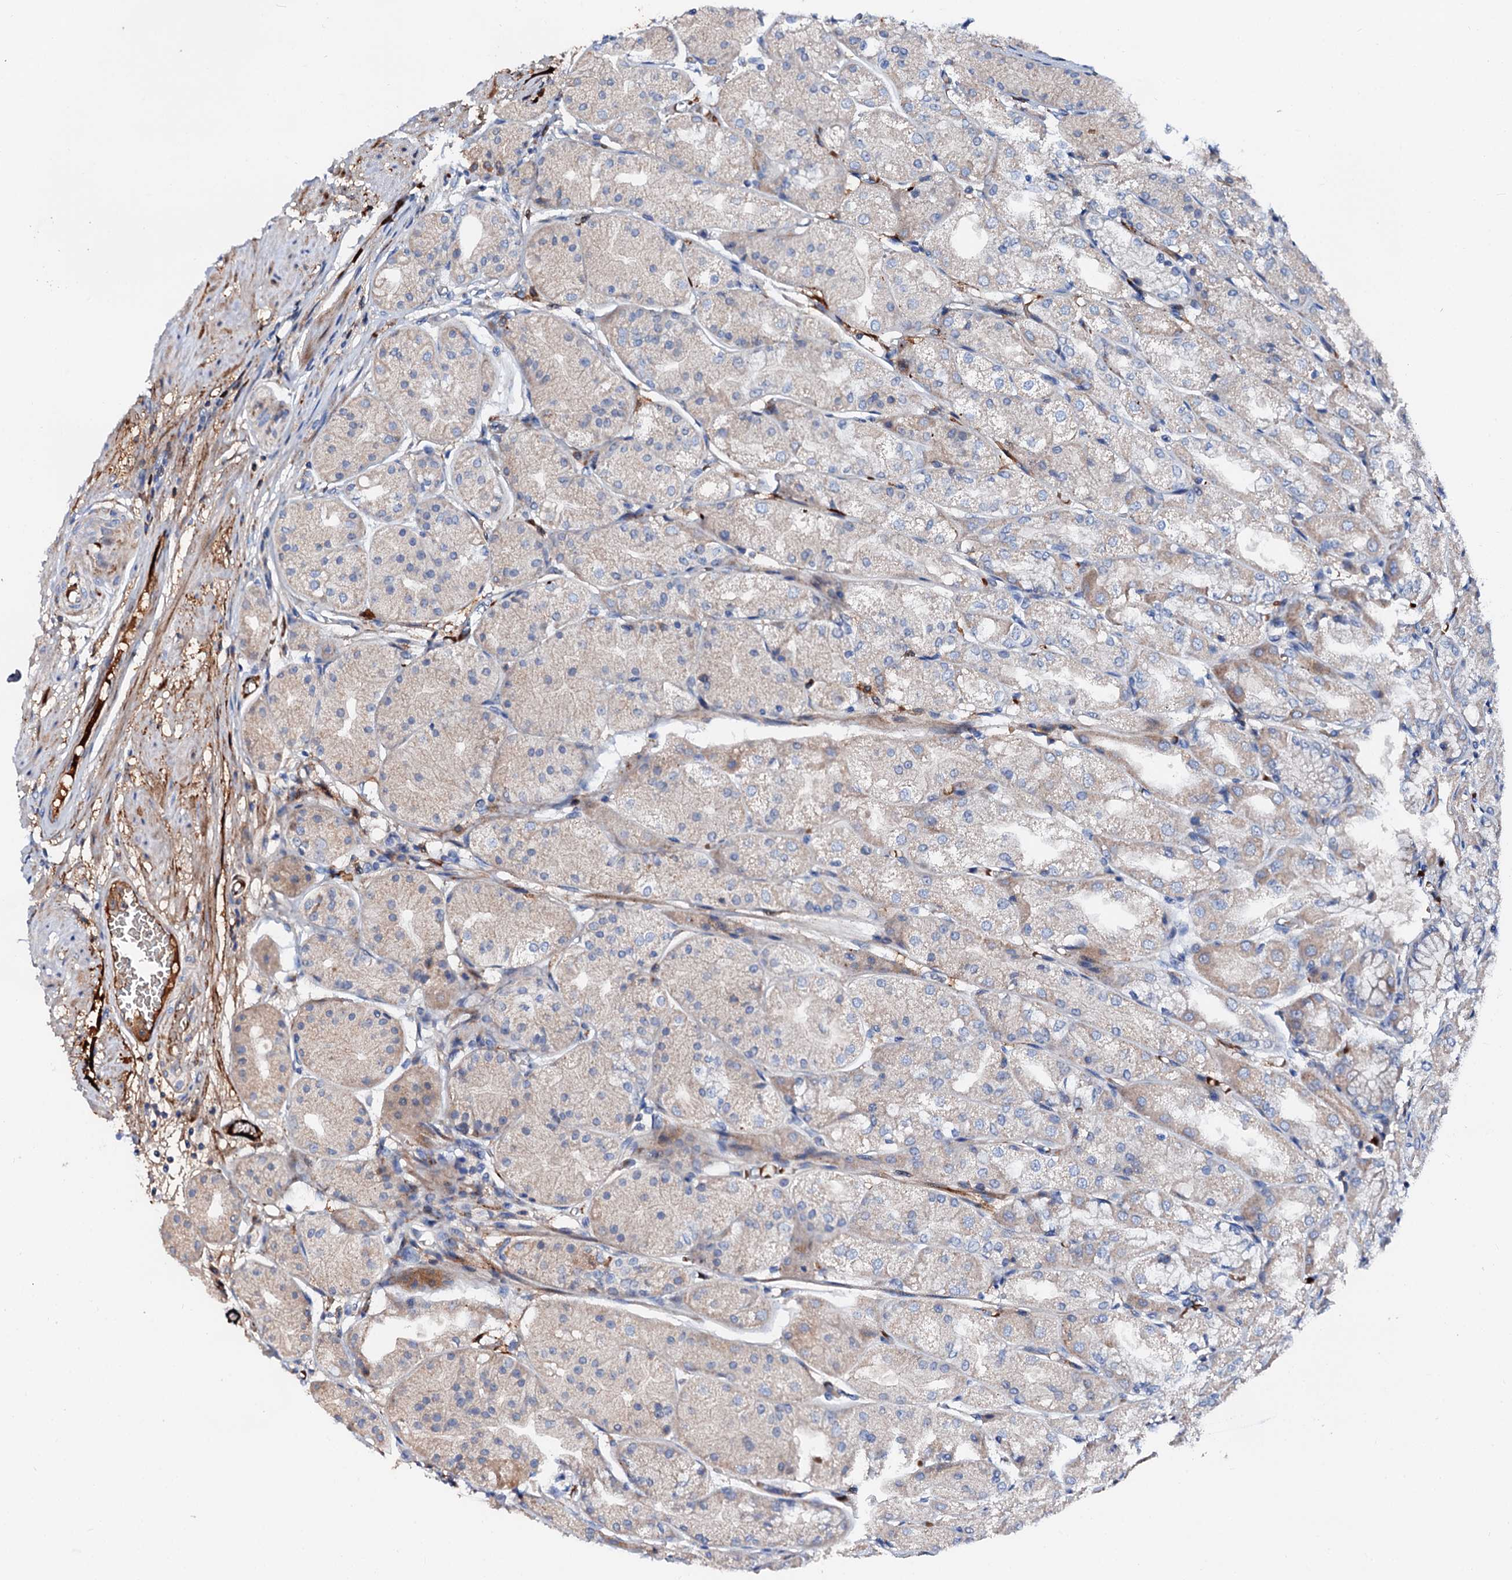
{"staining": {"intensity": "weak", "quantity": "25%-75%", "location": "cytoplasmic/membranous"}, "tissue": "stomach", "cell_type": "Glandular cells", "image_type": "normal", "snomed": [{"axis": "morphology", "description": "Normal tissue, NOS"}, {"axis": "topography", "description": "Stomach, upper"}], "caption": "A photomicrograph showing weak cytoplasmic/membranous expression in approximately 25%-75% of glandular cells in unremarkable stomach, as visualized by brown immunohistochemical staining.", "gene": "SLC10A7", "patient": {"sex": "male", "age": 72}}